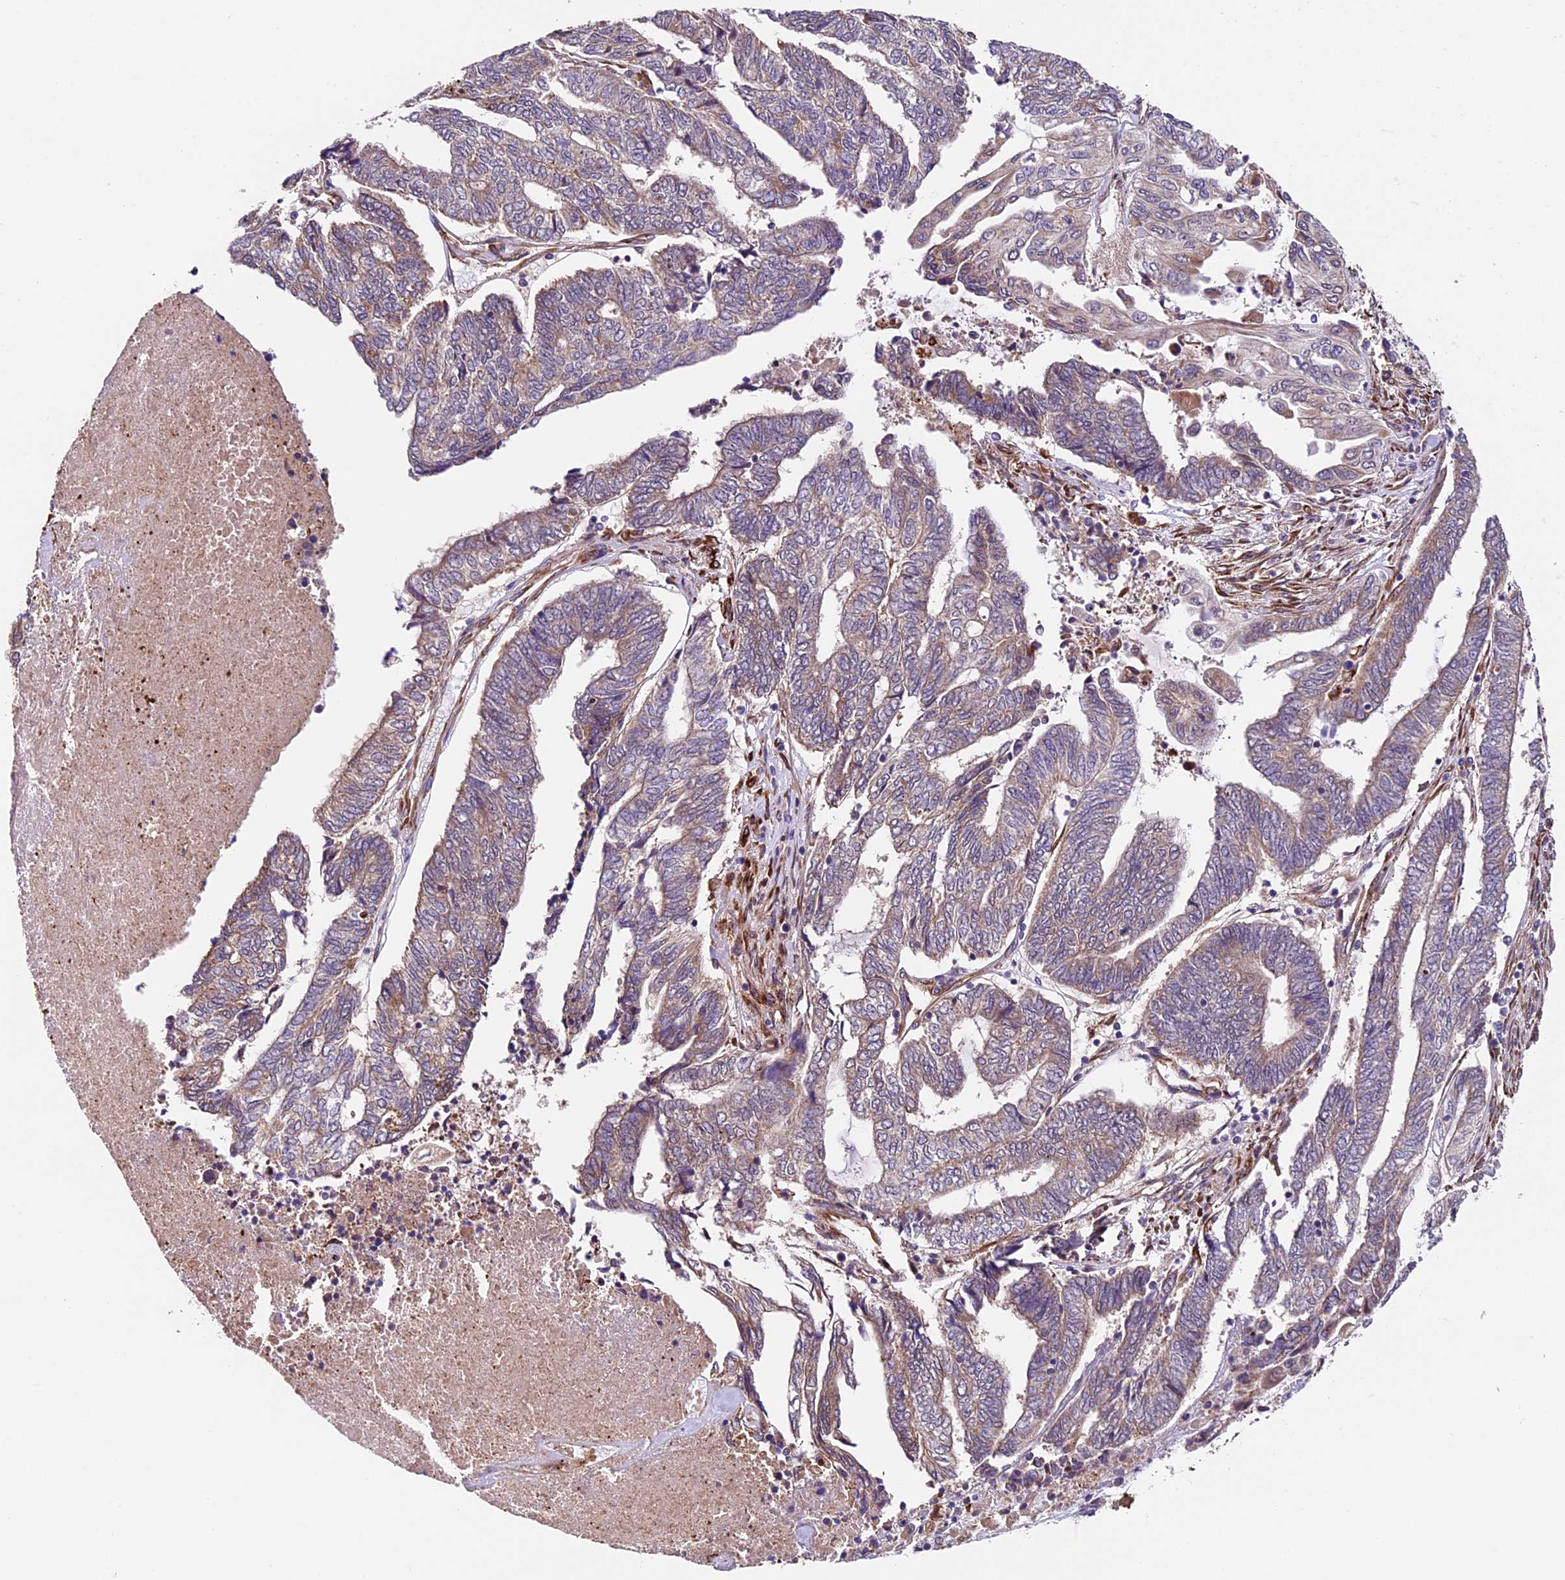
{"staining": {"intensity": "weak", "quantity": "25%-75%", "location": "cytoplasmic/membranous"}, "tissue": "endometrial cancer", "cell_type": "Tumor cells", "image_type": "cancer", "snomed": [{"axis": "morphology", "description": "Adenocarcinoma, NOS"}, {"axis": "topography", "description": "Uterus"}, {"axis": "topography", "description": "Endometrium"}], "caption": "Tumor cells show weak cytoplasmic/membranous expression in approximately 25%-75% of cells in endometrial cancer (adenocarcinoma).", "gene": "LSM7", "patient": {"sex": "female", "age": 70}}